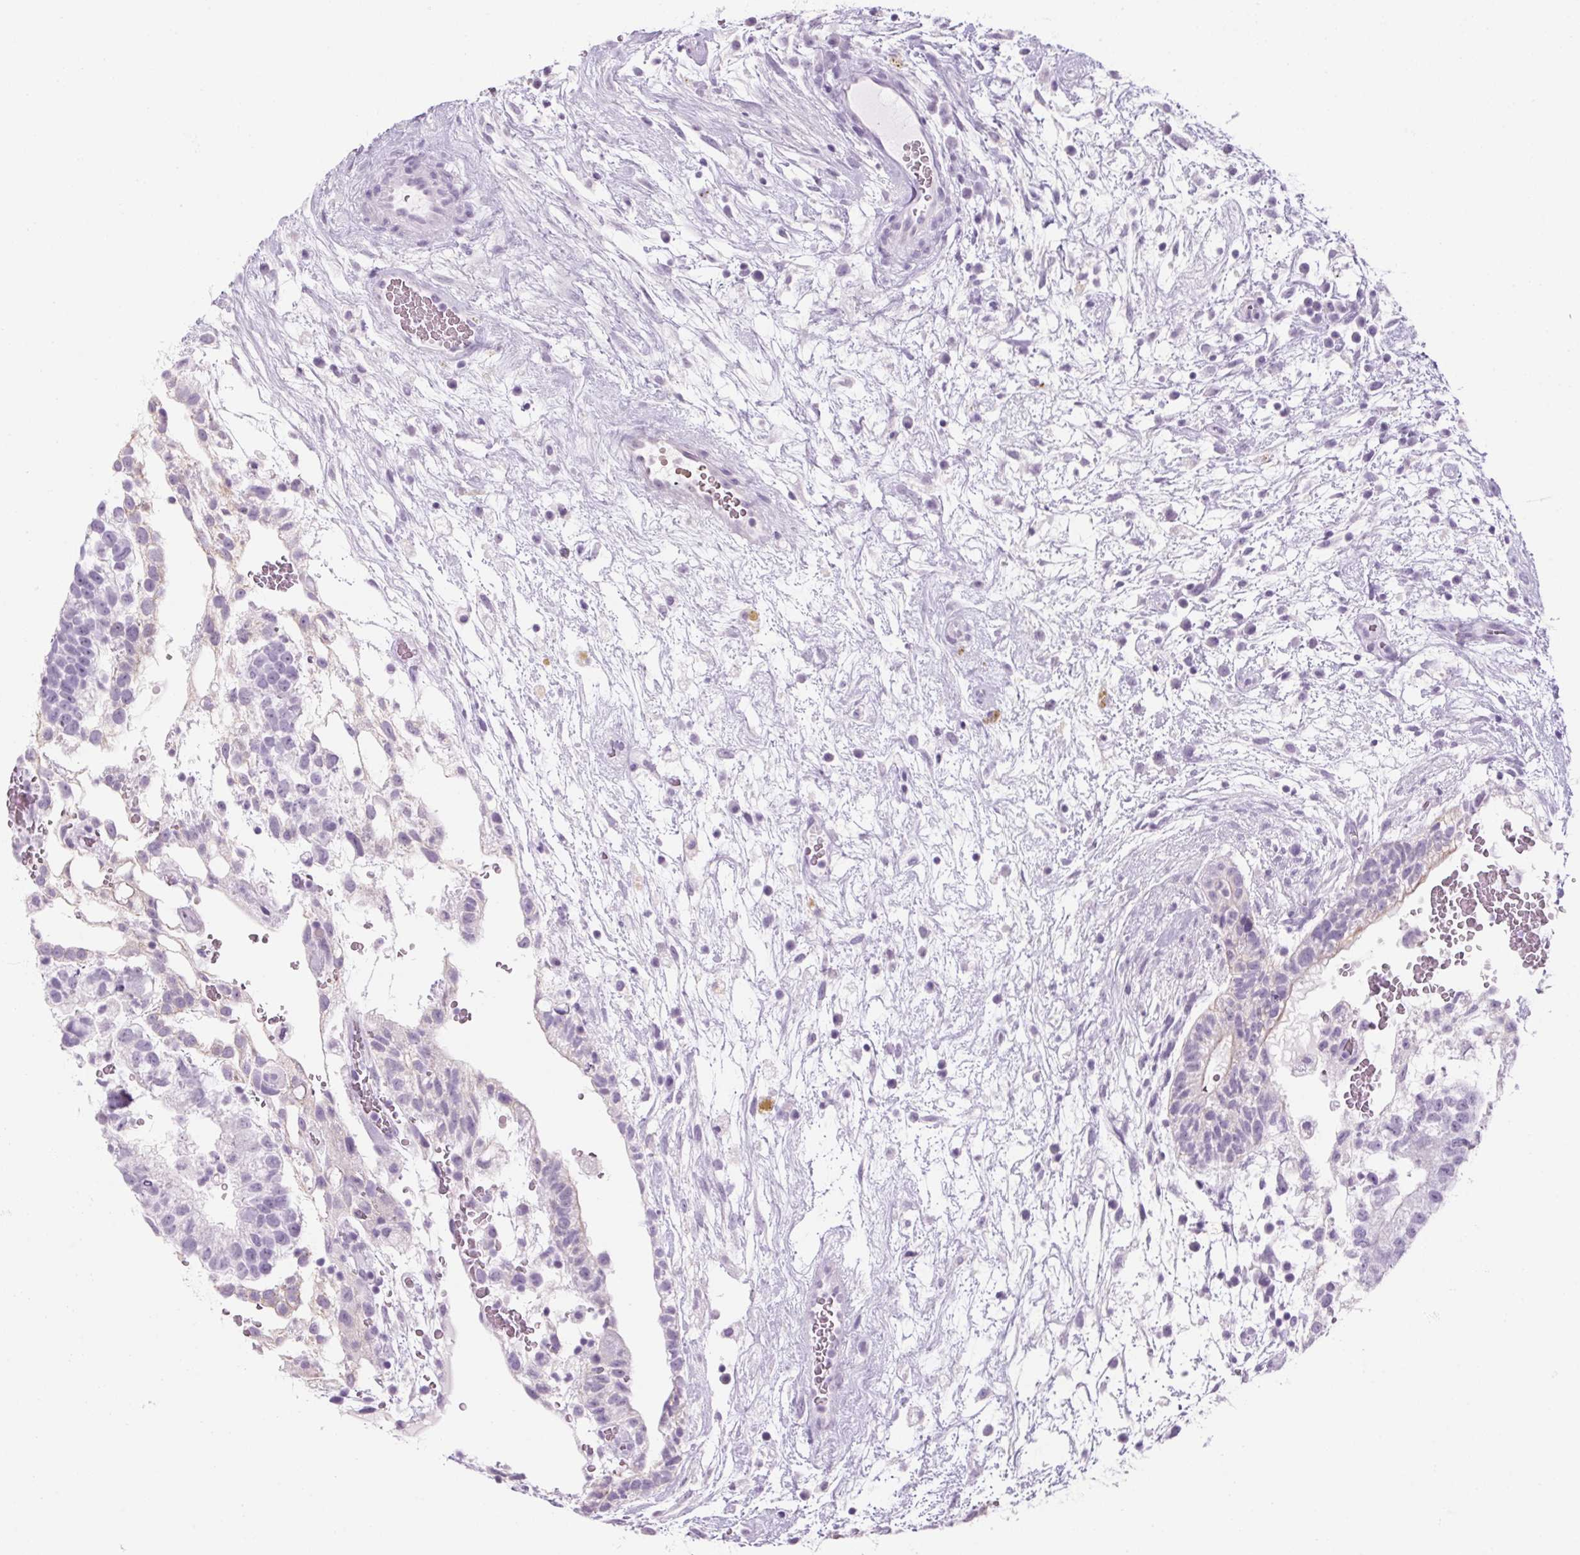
{"staining": {"intensity": "negative", "quantity": "none", "location": "none"}, "tissue": "testis cancer", "cell_type": "Tumor cells", "image_type": "cancer", "snomed": [{"axis": "morphology", "description": "Normal tissue, NOS"}, {"axis": "morphology", "description": "Carcinoma, Embryonal, NOS"}, {"axis": "topography", "description": "Testis"}], "caption": "Testis cancer was stained to show a protein in brown. There is no significant expression in tumor cells.", "gene": "RPTN", "patient": {"sex": "male", "age": 32}}